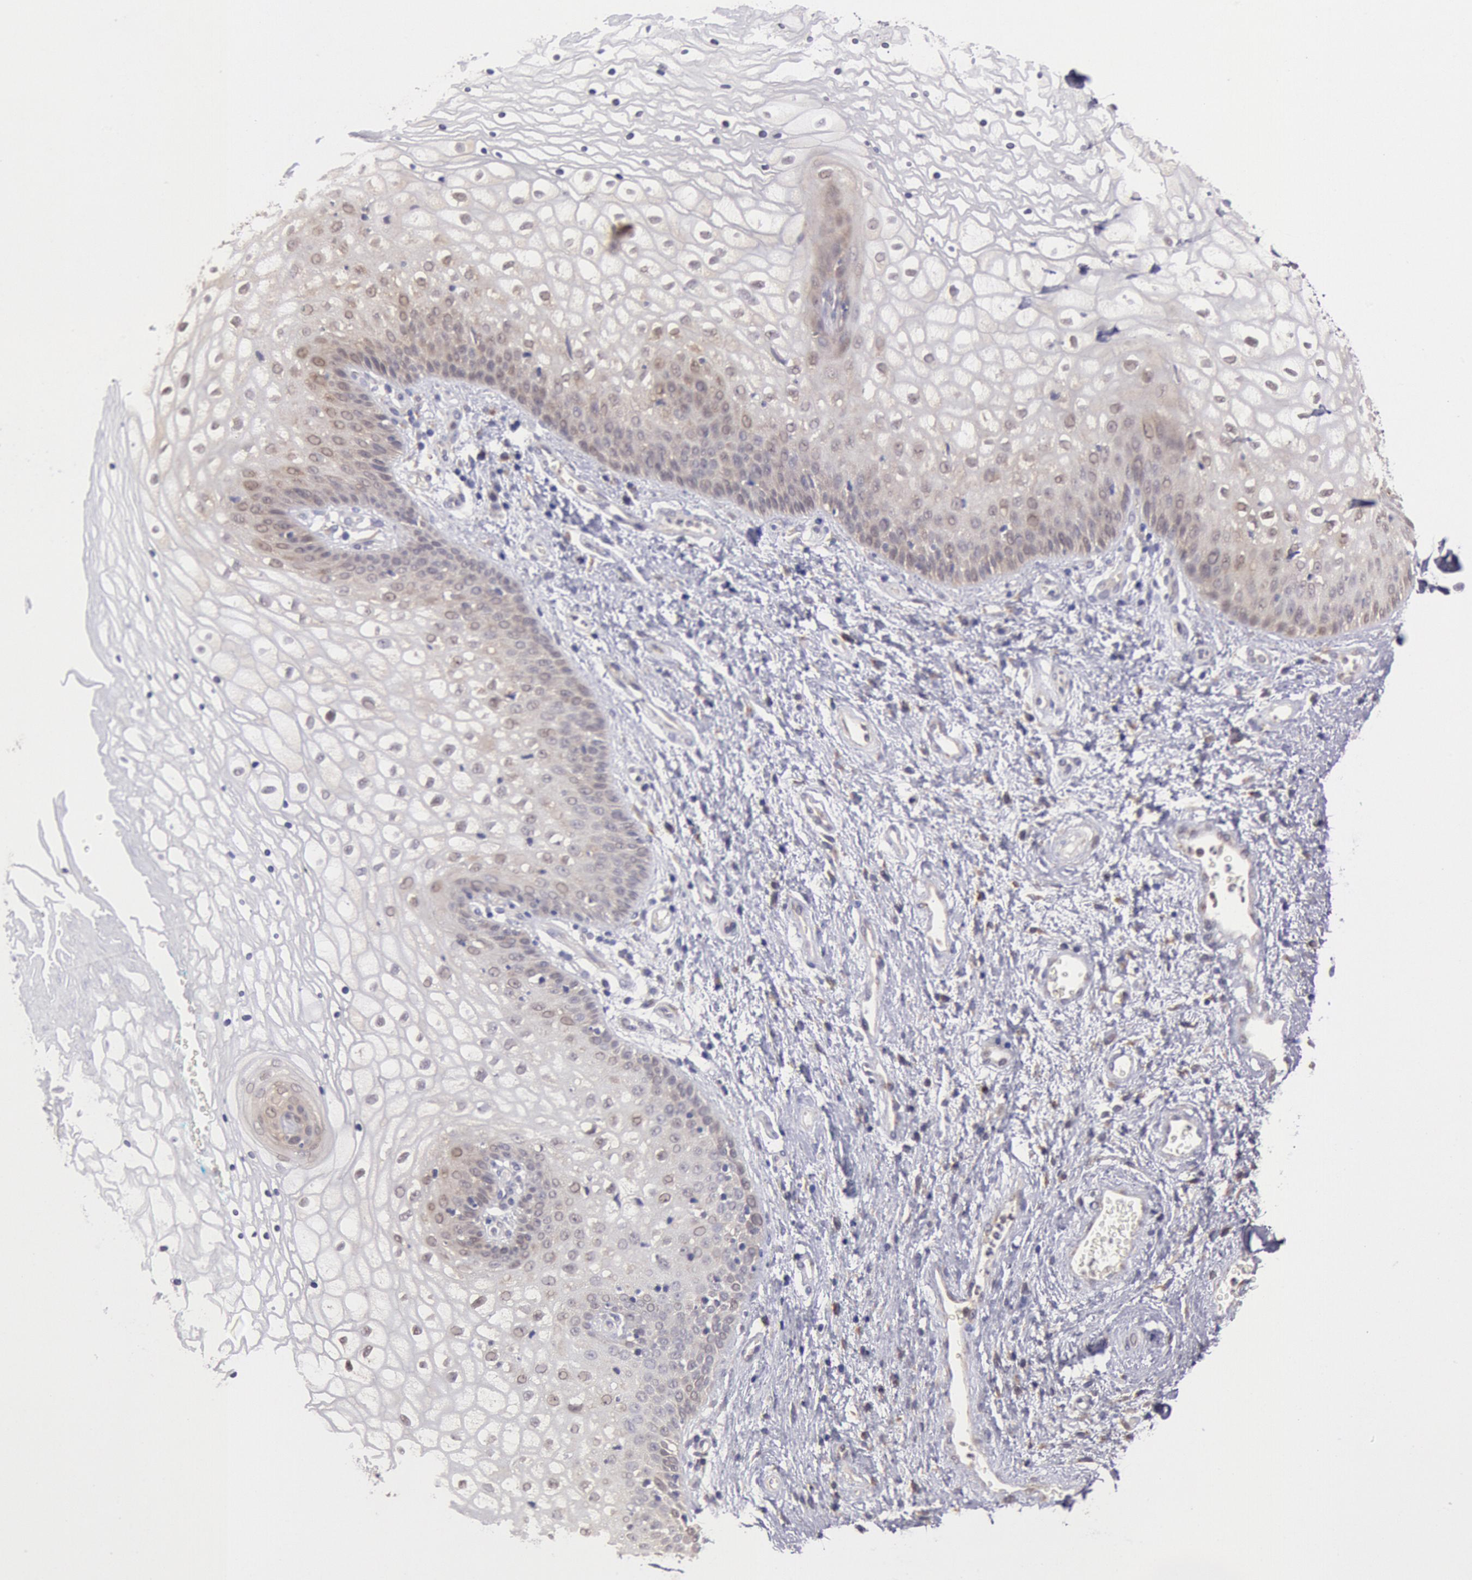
{"staining": {"intensity": "weak", "quantity": "<25%", "location": "cytoplasmic/membranous"}, "tissue": "vagina", "cell_type": "Squamous epithelial cells", "image_type": "normal", "snomed": [{"axis": "morphology", "description": "Normal tissue, NOS"}, {"axis": "topography", "description": "Vagina"}], "caption": "A histopathology image of human vagina is negative for staining in squamous epithelial cells. (DAB (3,3'-diaminobenzidine) immunohistochemistry (IHC), high magnification).", "gene": "COMT", "patient": {"sex": "female", "age": 34}}